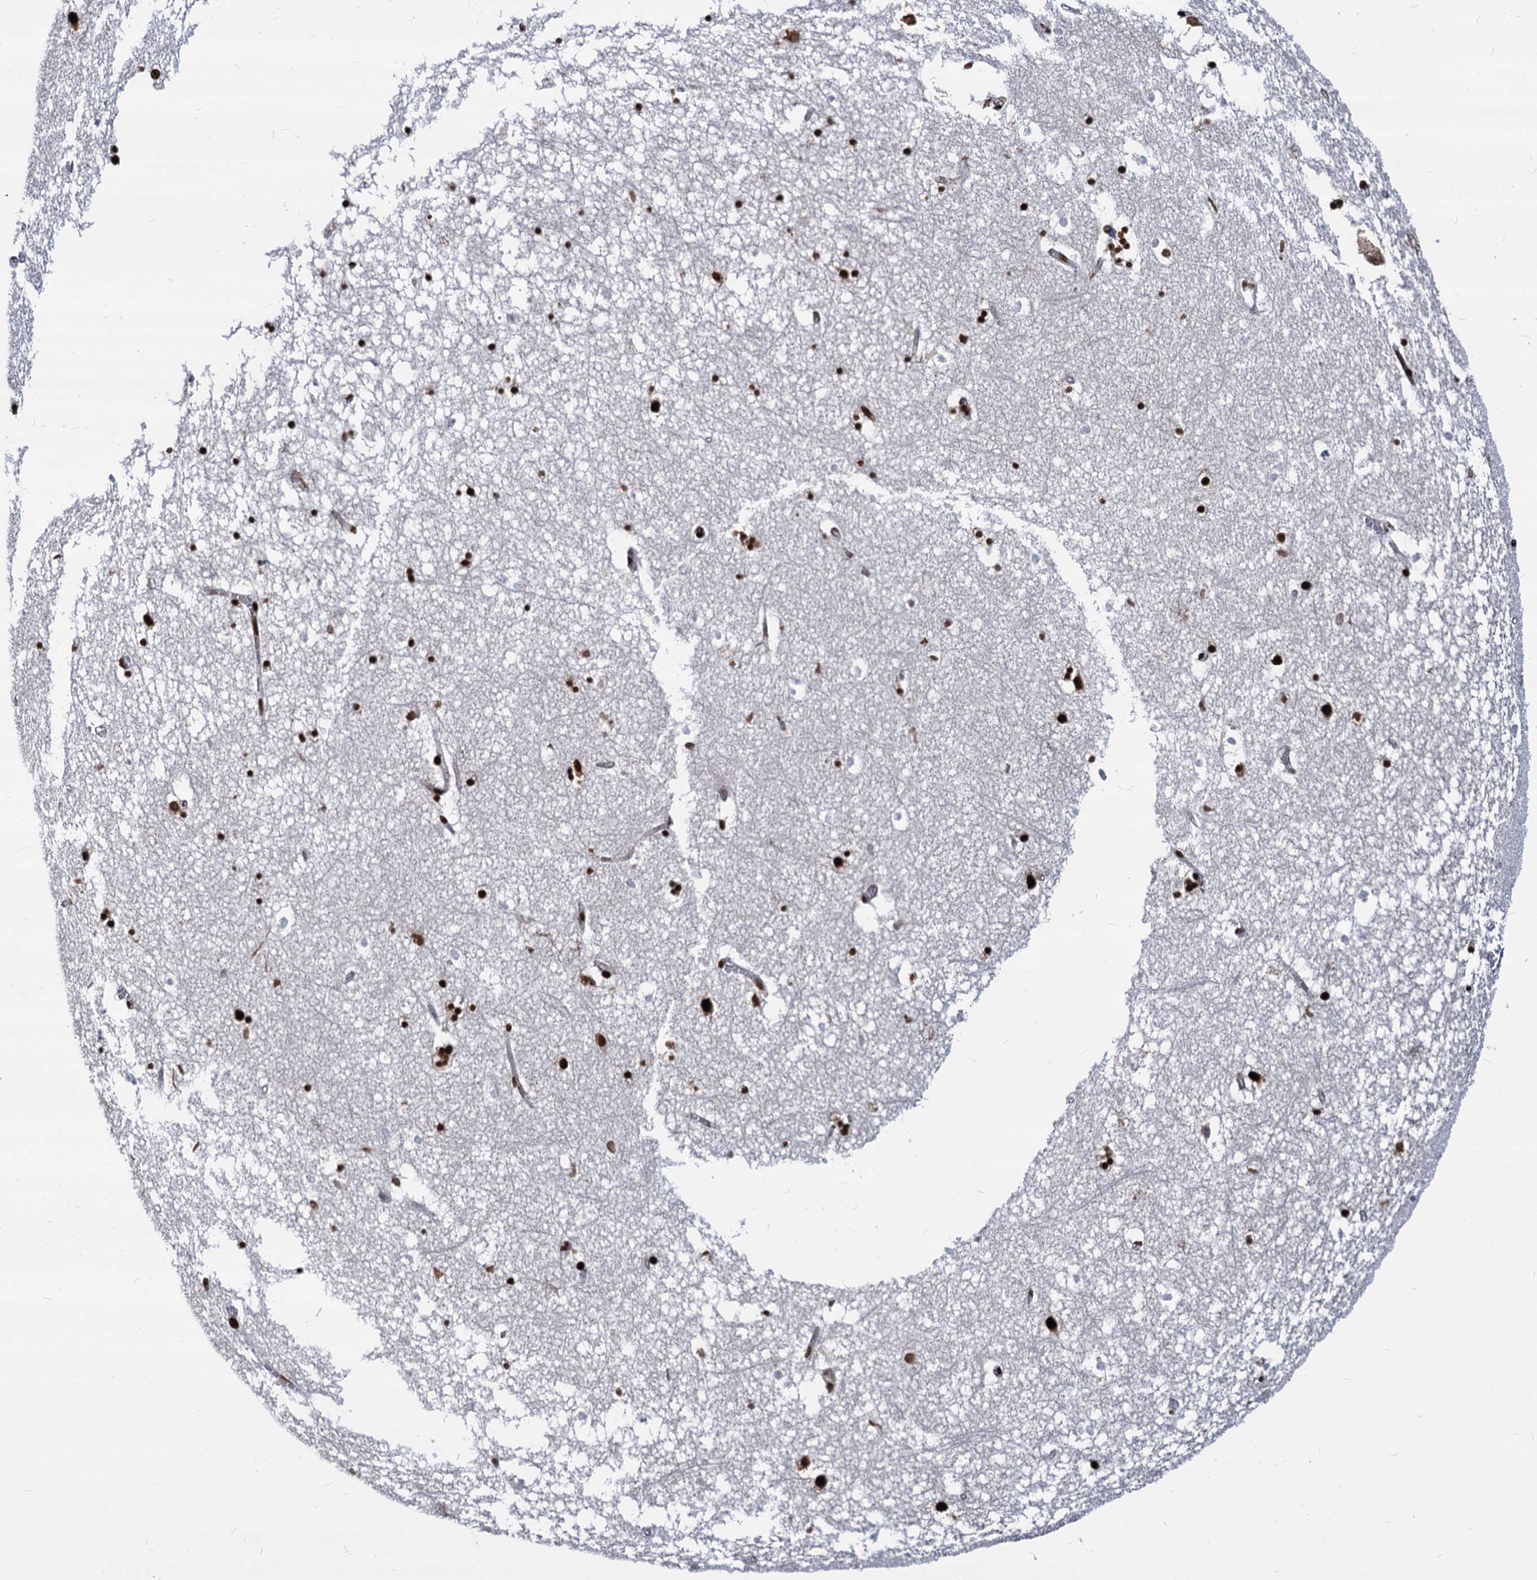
{"staining": {"intensity": "strong", "quantity": ">75%", "location": "nuclear"}, "tissue": "hippocampus", "cell_type": "Glial cells", "image_type": "normal", "snomed": [{"axis": "morphology", "description": "Normal tissue, NOS"}, {"axis": "topography", "description": "Hippocampus"}], "caption": "Hippocampus stained with DAB immunohistochemistry (IHC) demonstrates high levels of strong nuclear staining in approximately >75% of glial cells. The staining was performed using DAB to visualize the protein expression in brown, while the nuclei were stained in blue with hematoxylin (Magnification: 20x).", "gene": "MECP2", "patient": {"sex": "female", "age": 64}}